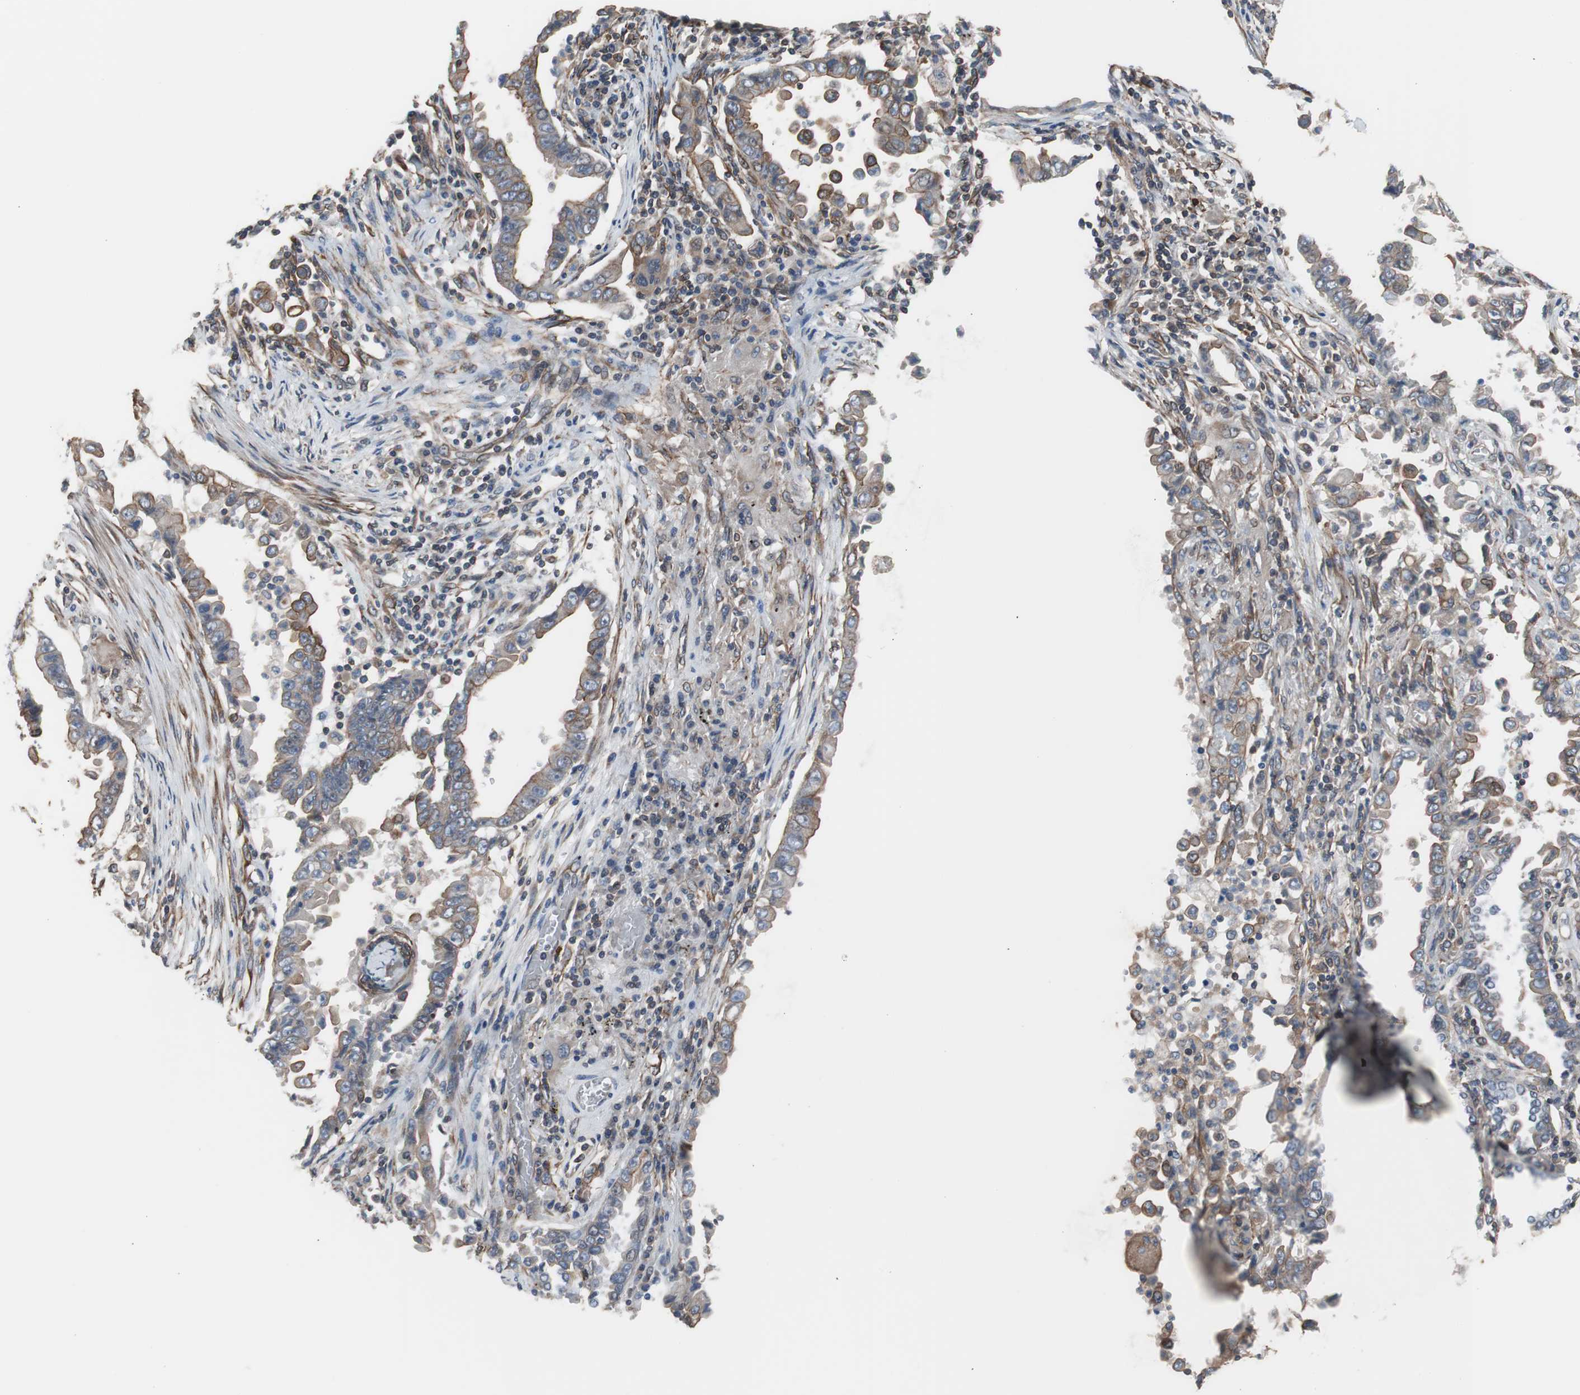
{"staining": {"intensity": "moderate", "quantity": "25%-75%", "location": "cytoplasmic/membranous"}, "tissue": "lung cancer", "cell_type": "Tumor cells", "image_type": "cancer", "snomed": [{"axis": "morphology", "description": "Normal tissue, NOS"}, {"axis": "morphology", "description": "Inflammation, NOS"}, {"axis": "morphology", "description": "Adenocarcinoma, NOS"}, {"axis": "topography", "description": "Lung"}], "caption": "Human adenocarcinoma (lung) stained with a brown dye exhibits moderate cytoplasmic/membranous positive expression in about 25%-75% of tumor cells.", "gene": "KIF3B", "patient": {"sex": "female", "age": 64}}